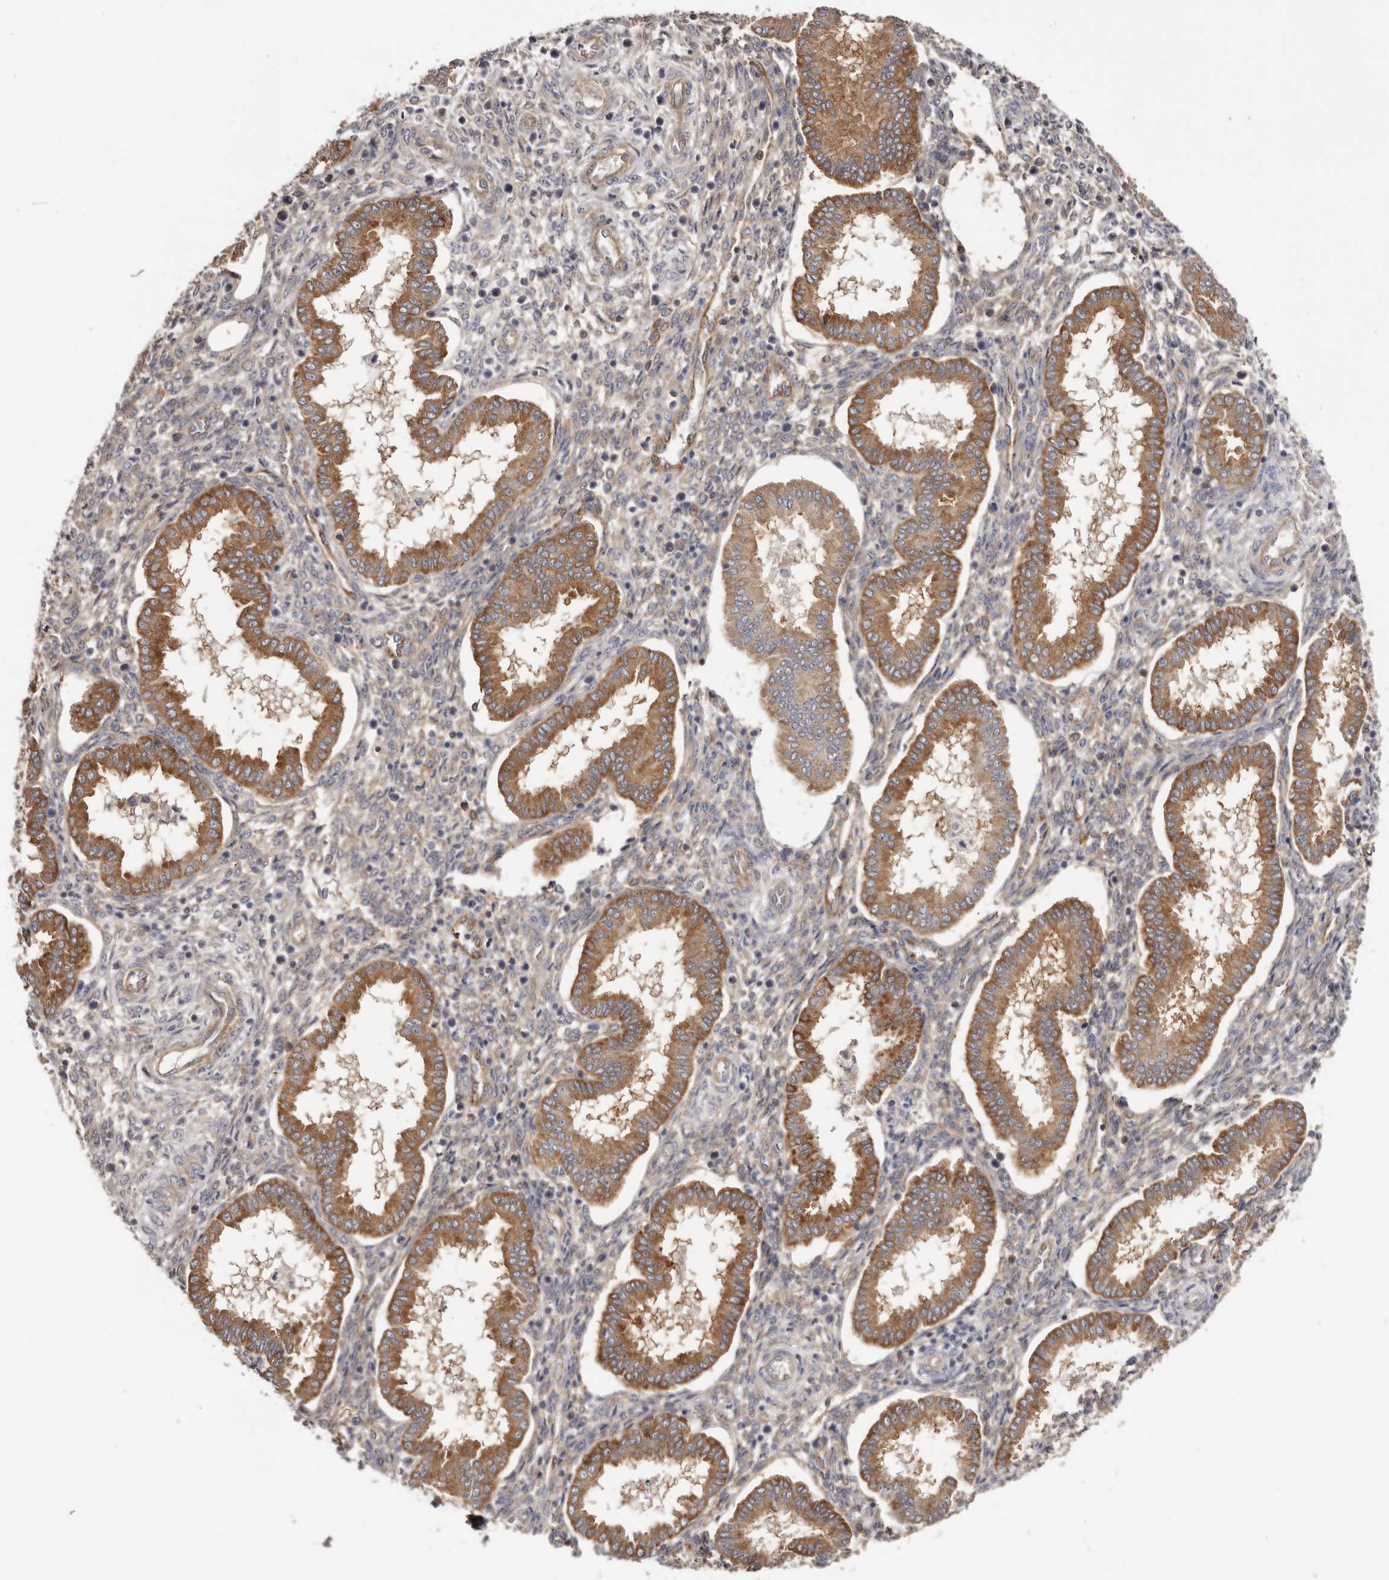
{"staining": {"intensity": "negative", "quantity": "none", "location": "none"}, "tissue": "endometrium", "cell_type": "Cells in endometrial stroma", "image_type": "normal", "snomed": [{"axis": "morphology", "description": "Normal tissue, NOS"}, {"axis": "topography", "description": "Endometrium"}], "caption": "Immunohistochemistry (IHC) of normal human endometrium displays no staining in cells in endometrial stroma.", "gene": "DMRT2", "patient": {"sex": "female", "age": 24}}